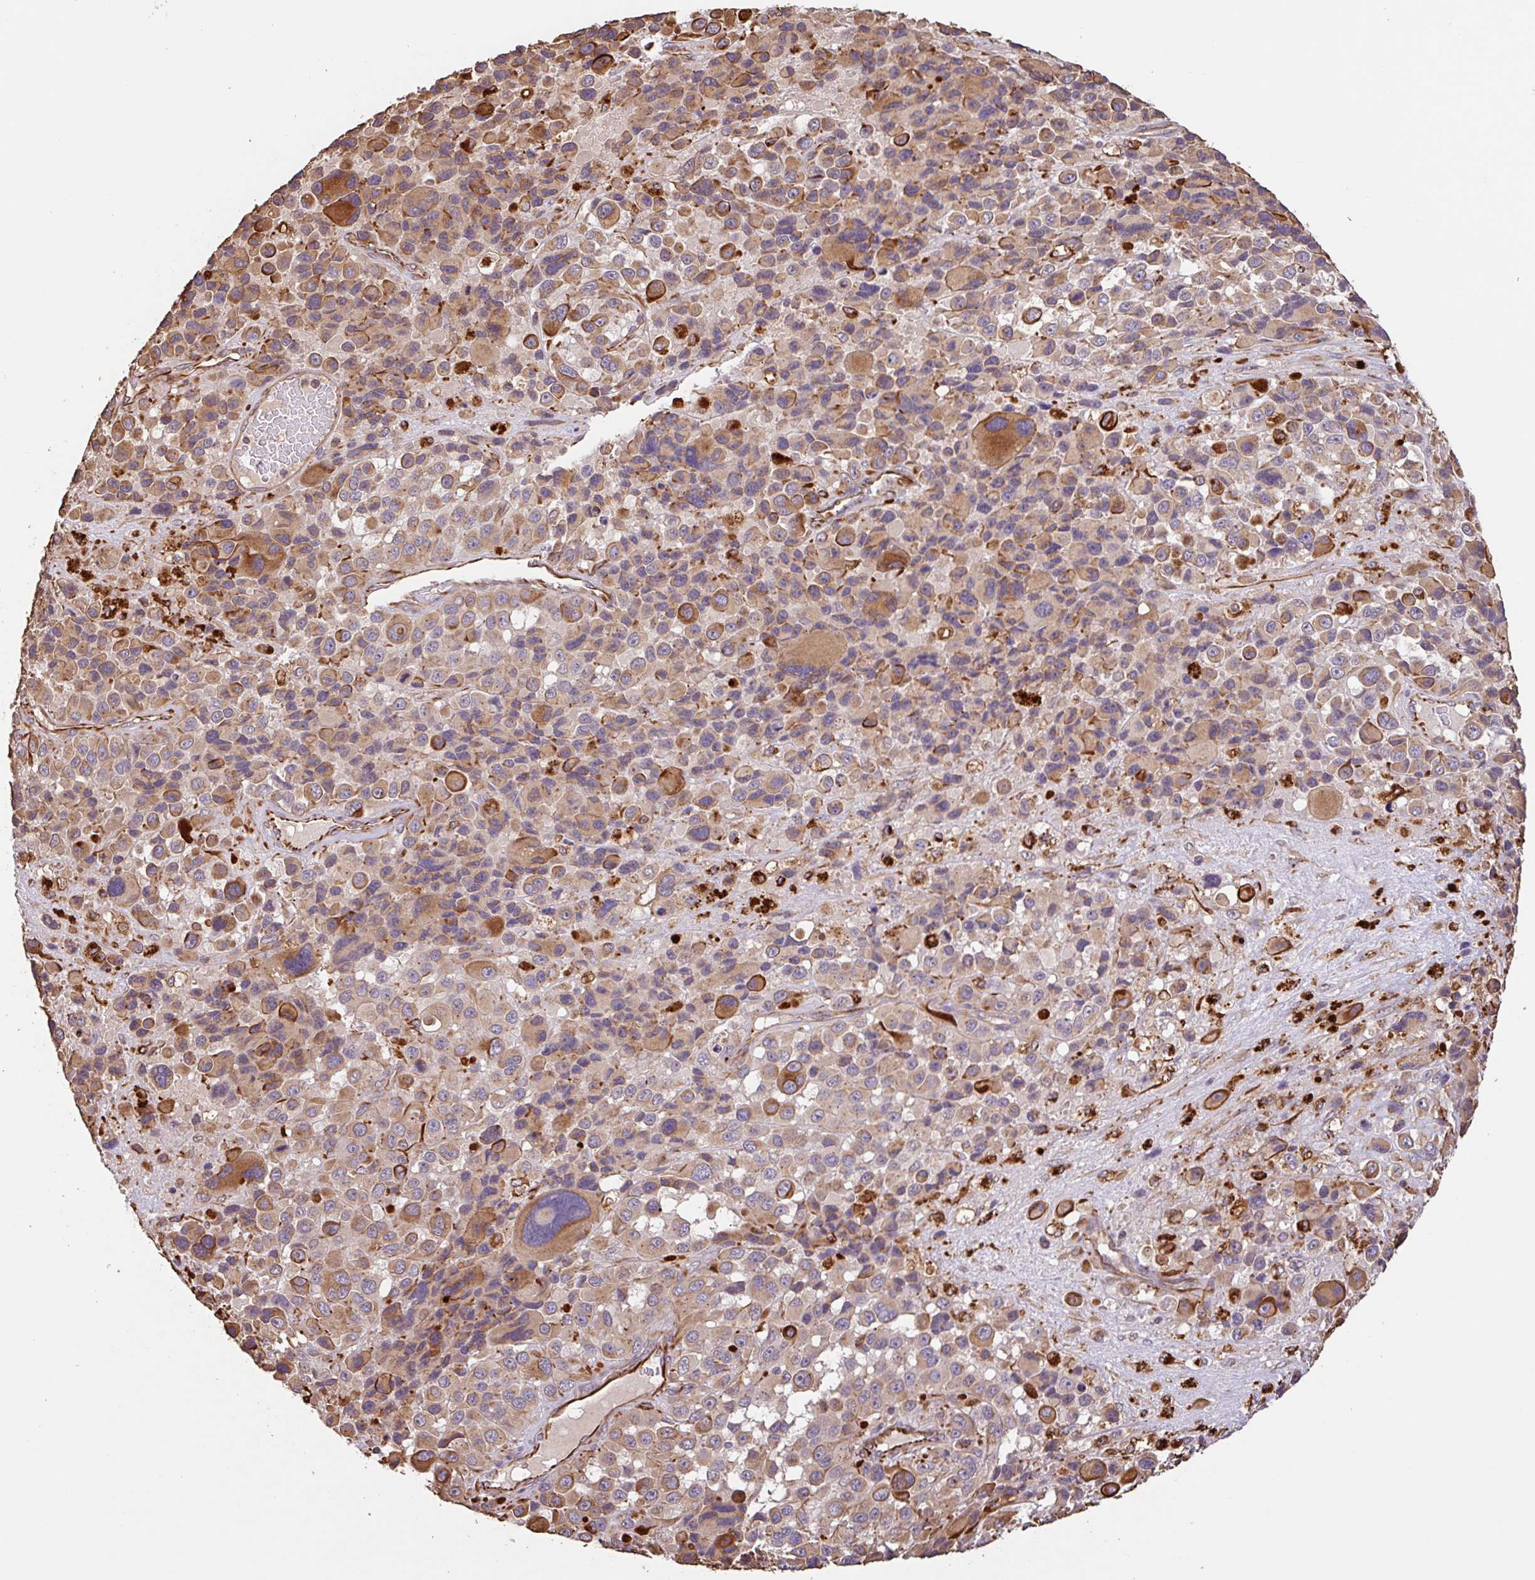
{"staining": {"intensity": "moderate", "quantity": ">75%", "location": "cytoplasmic/membranous"}, "tissue": "melanoma", "cell_type": "Tumor cells", "image_type": "cancer", "snomed": [{"axis": "morphology", "description": "Malignant melanoma, Metastatic site"}, {"axis": "topography", "description": "Lymph node"}], "caption": "Immunohistochemistry (DAB) staining of malignant melanoma (metastatic site) reveals moderate cytoplasmic/membranous protein expression in about >75% of tumor cells.", "gene": "ZNF790", "patient": {"sex": "female", "age": 65}}